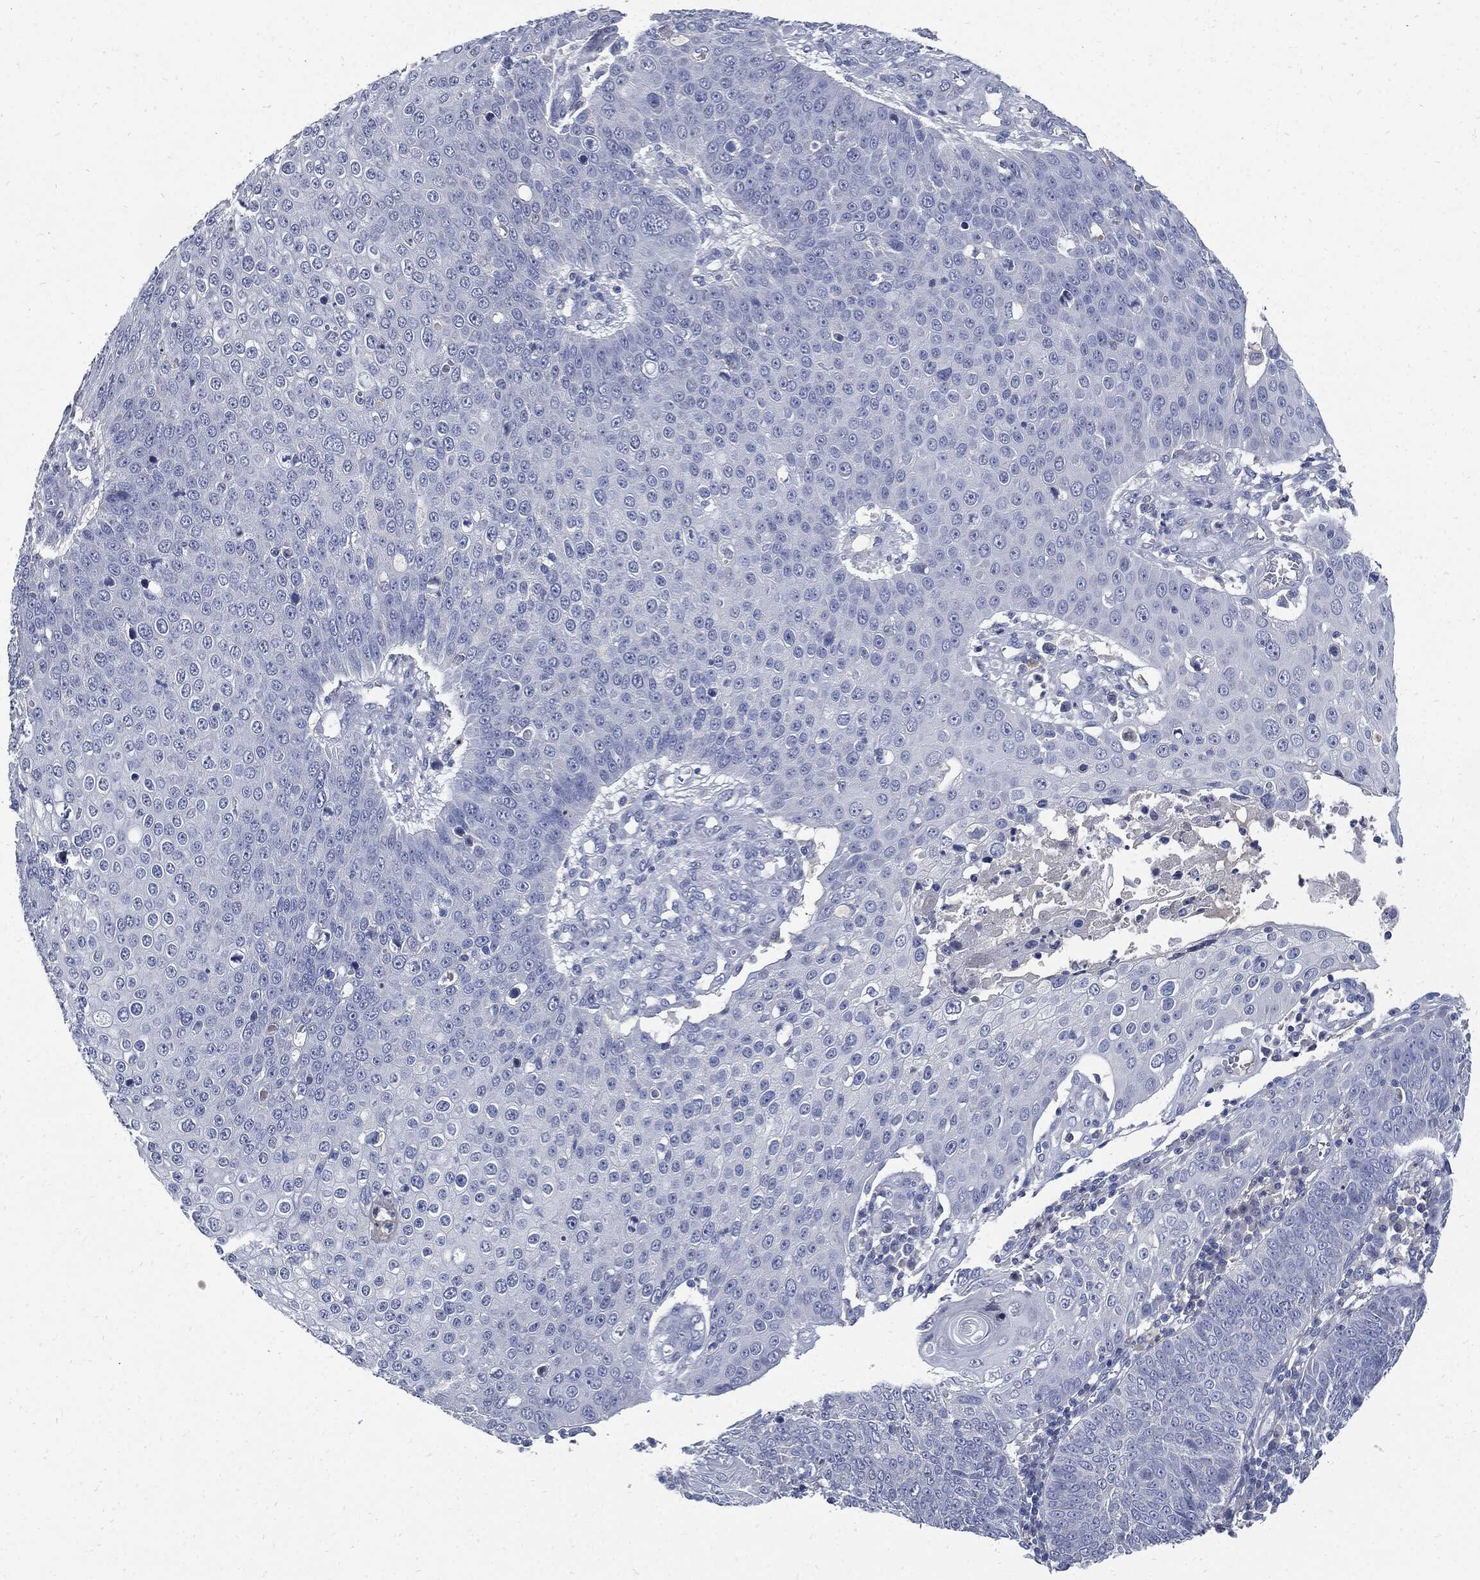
{"staining": {"intensity": "negative", "quantity": "none", "location": "none"}, "tissue": "skin cancer", "cell_type": "Tumor cells", "image_type": "cancer", "snomed": [{"axis": "morphology", "description": "Squamous cell carcinoma, NOS"}, {"axis": "topography", "description": "Skin"}], "caption": "IHC image of human skin cancer stained for a protein (brown), which exhibits no positivity in tumor cells.", "gene": "CPE", "patient": {"sex": "male", "age": 71}}